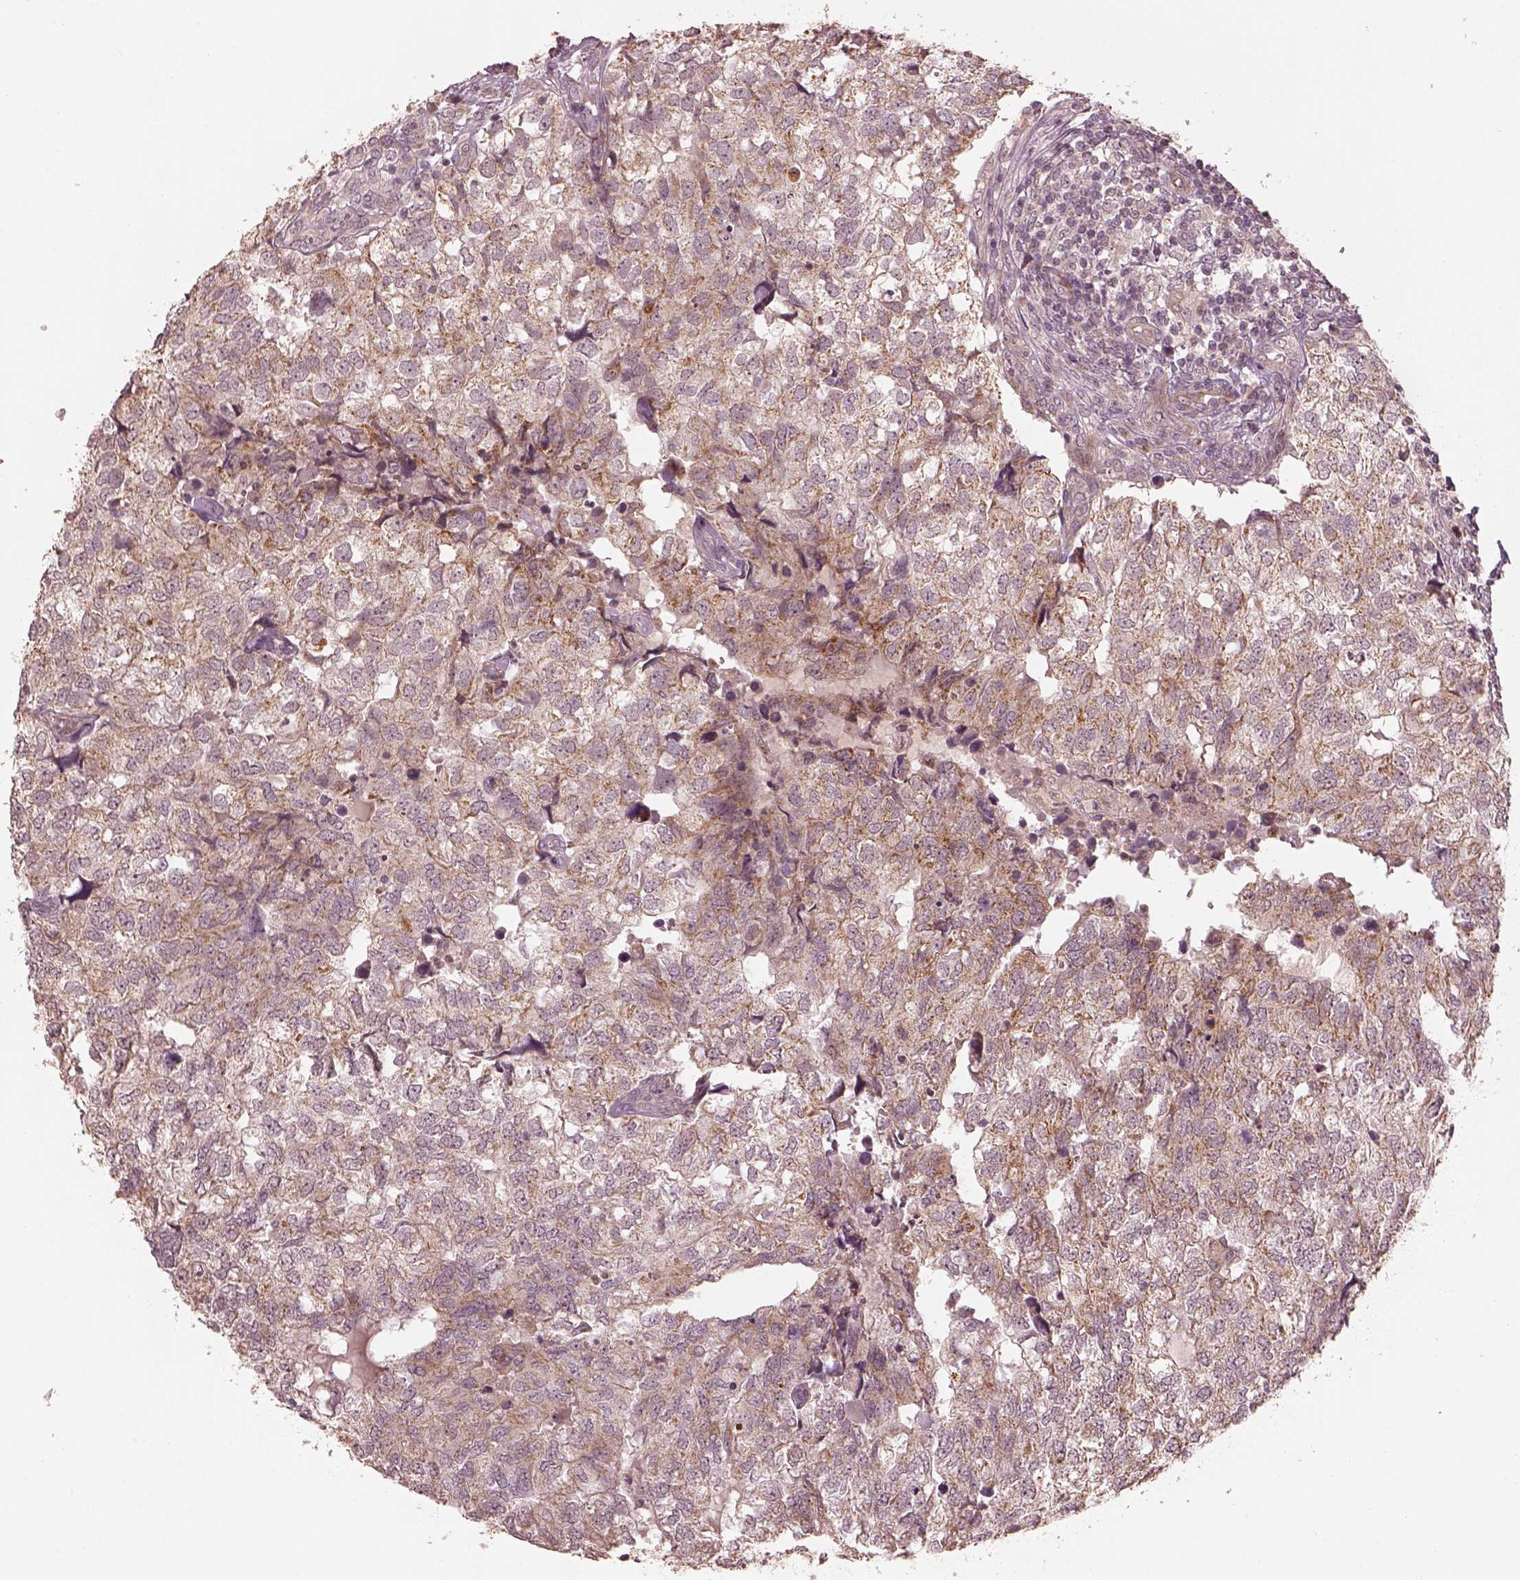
{"staining": {"intensity": "weak", "quantity": "<25%", "location": "cytoplasmic/membranous"}, "tissue": "breast cancer", "cell_type": "Tumor cells", "image_type": "cancer", "snomed": [{"axis": "morphology", "description": "Duct carcinoma"}, {"axis": "topography", "description": "Breast"}], "caption": "An image of breast invasive ductal carcinoma stained for a protein demonstrates no brown staining in tumor cells. (Brightfield microscopy of DAB IHC at high magnification).", "gene": "SLC25A46", "patient": {"sex": "female", "age": 30}}